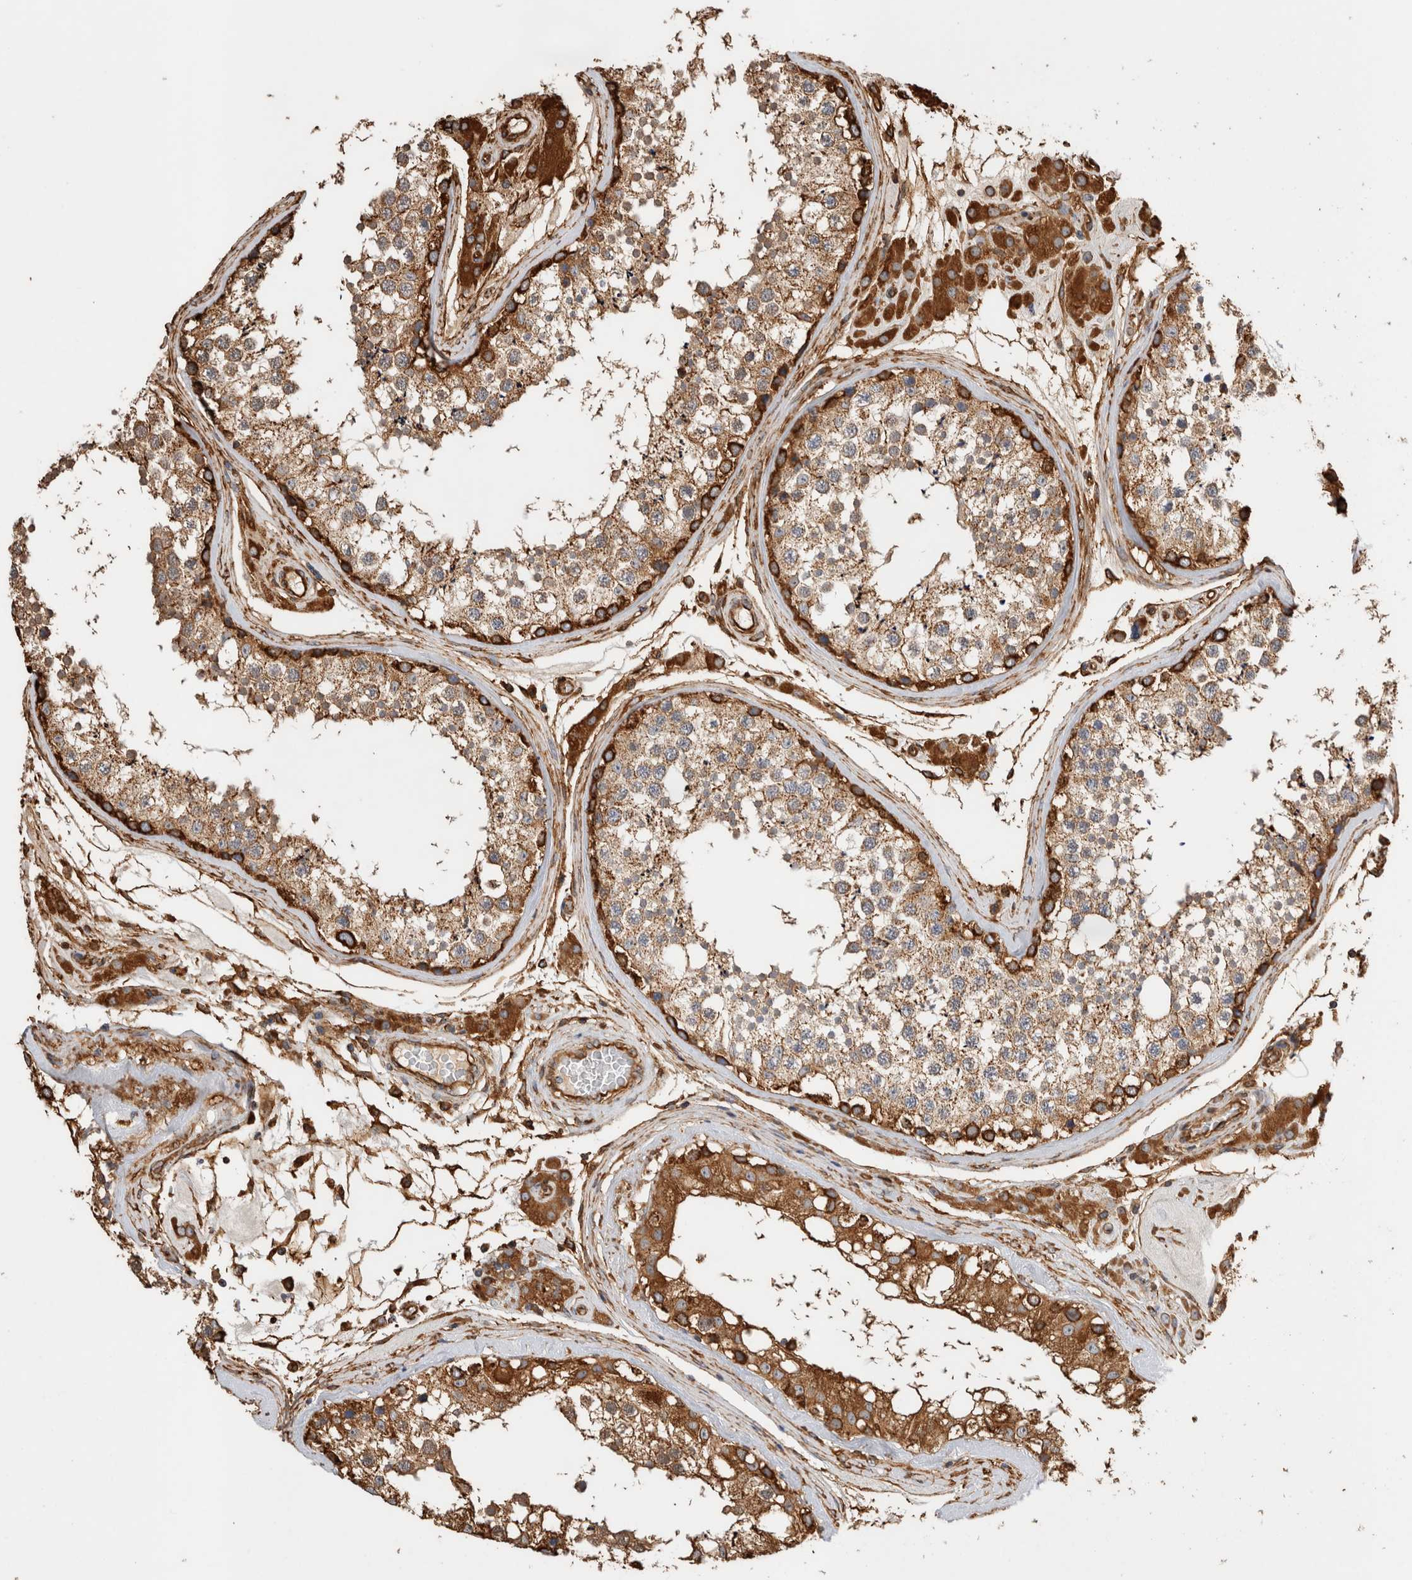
{"staining": {"intensity": "strong", "quantity": "25%-75%", "location": "cytoplasmic/membranous"}, "tissue": "testis", "cell_type": "Cells in seminiferous ducts", "image_type": "normal", "snomed": [{"axis": "morphology", "description": "Normal tissue, NOS"}, {"axis": "topography", "description": "Testis"}], "caption": "IHC of normal testis demonstrates high levels of strong cytoplasmic/membranous expression in approximately 25%-75% of cells in seminiferous ducts.", "gene": "ZNF397", "patient": {"sex": "male", "age": 46}}